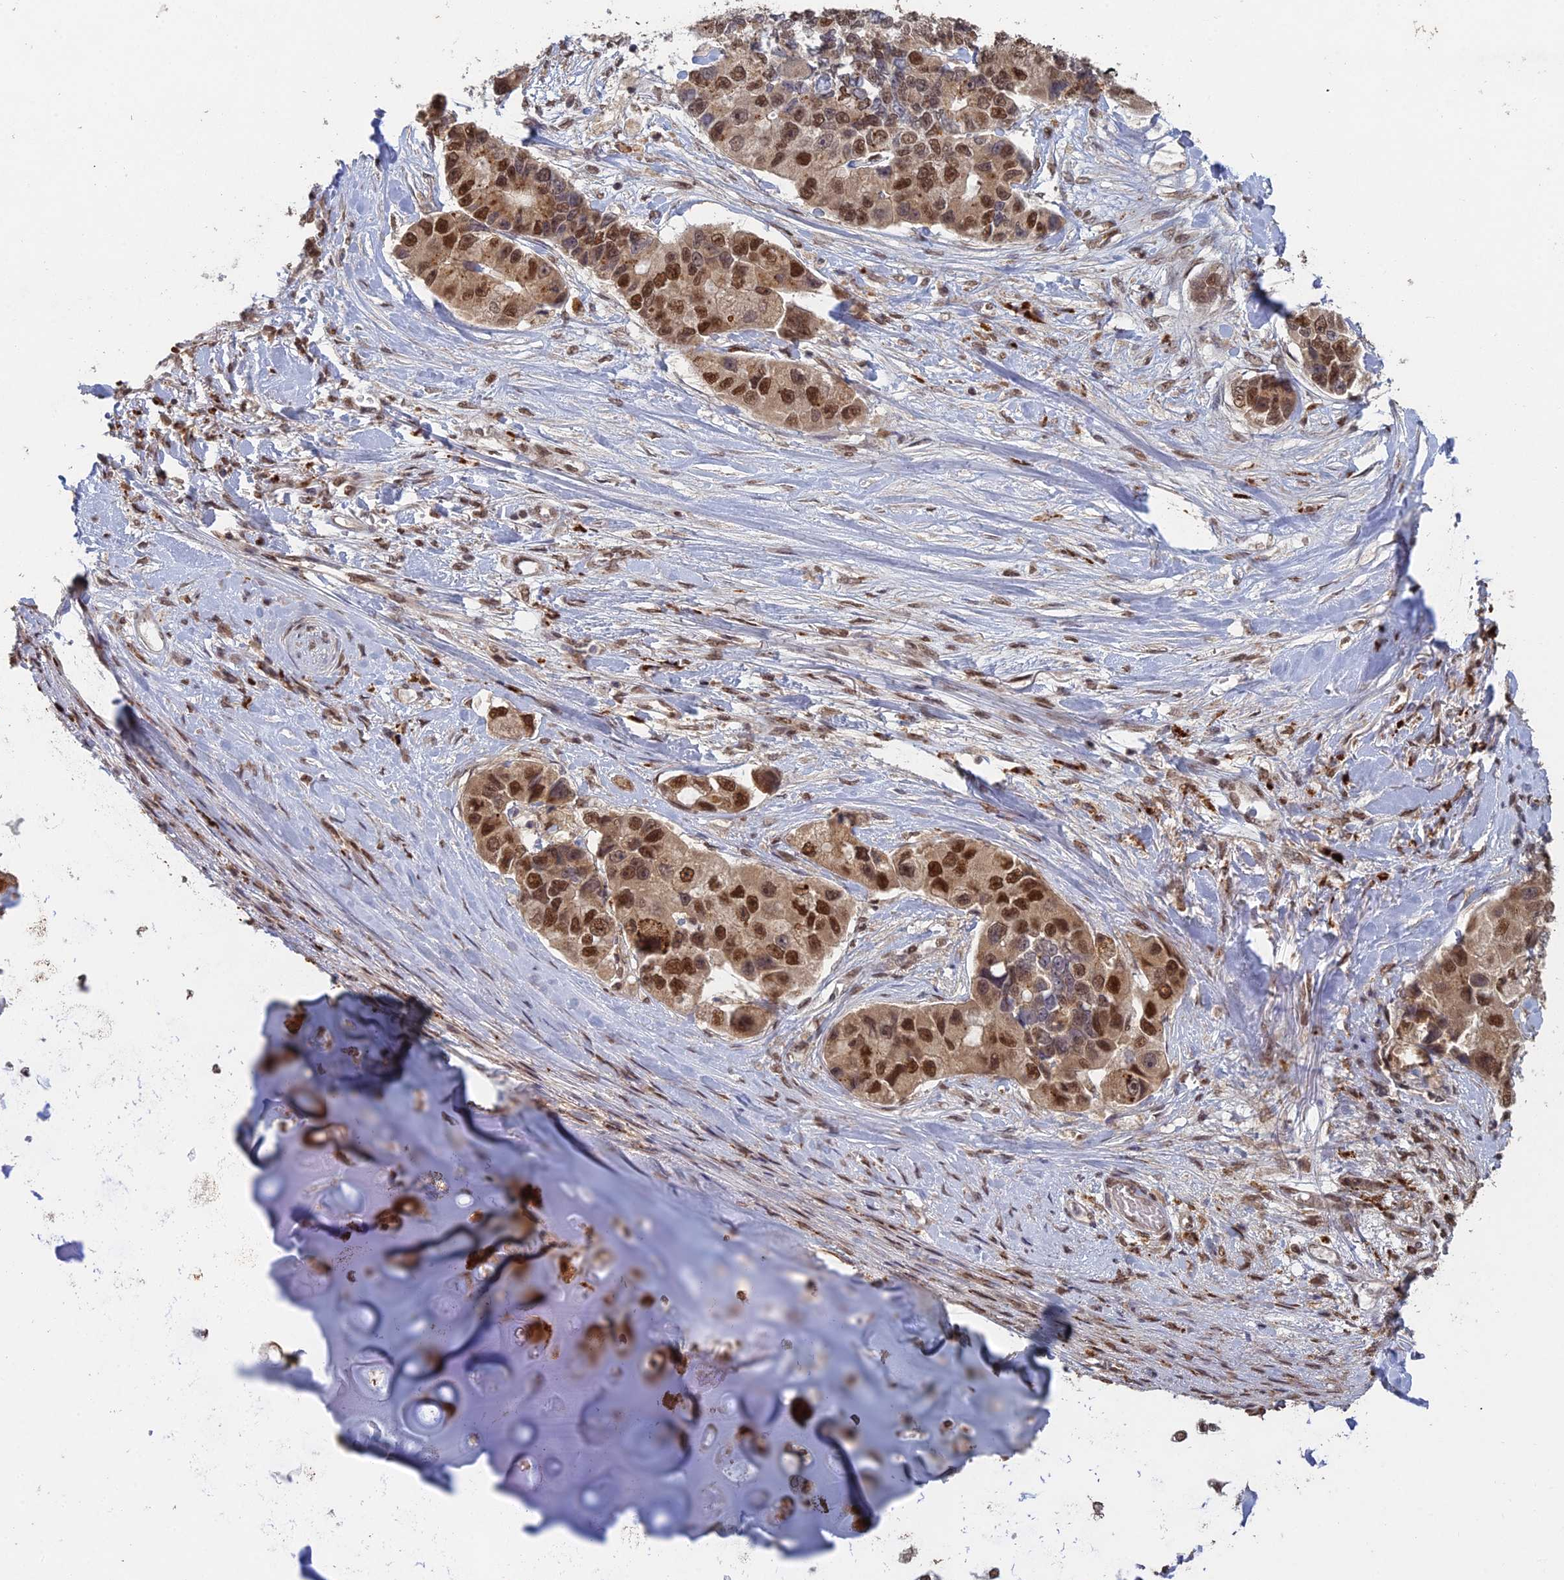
{"staining": {"intensity": "strong", "quantity": "25%-75%", "location": "nuclear"}, "tissue": "lung cancer", "cell_type": "Tumor cells", "image_type": "cancer", "snomed": [{"axis": "morphology", "description": "Adenocarcinoma, NOS"}, {"axis": "topography", "description": "Lung"}], "caption": "This image displays immunohistochemistry (IHC) staining of human adenocarcinoma (lung), with high strong nuclear staining in about 25%-75% of tumor cells.", "gene": "RANBP3", "patient": {"sex": "female", "age": 54}}